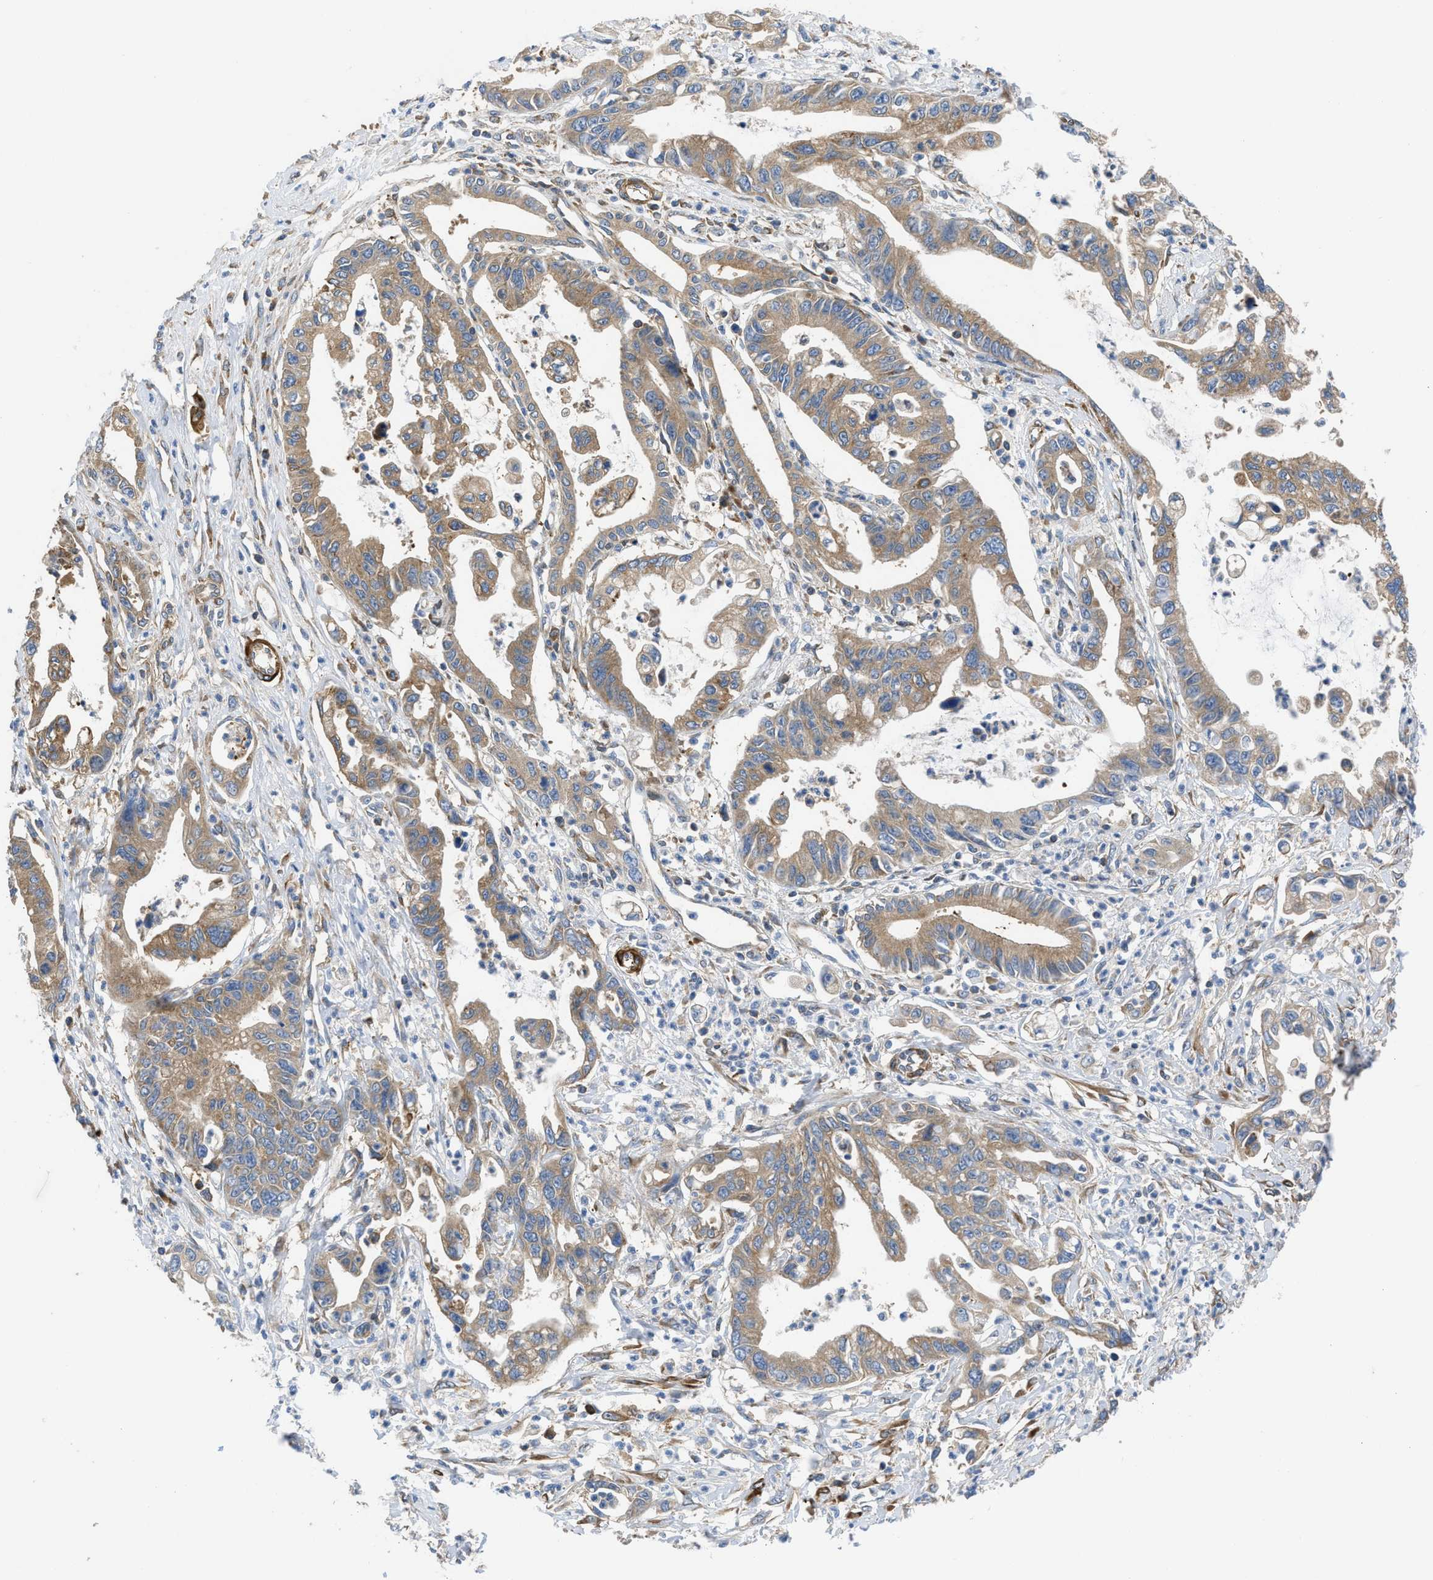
{"staining": {"intensity": "moderate", "quantity": ">75%", "location": "cytoplasmic/membranous"}, "tissue": "pancreatic cancer", "cell_type": "Tumor cells", "image_type": "cancer", "snomed": [{"axis": "morphology", "description": "Adenocarcinoma, NOS"}, {"axis": "topography", "description": "Pancreas"}], "caption": "Adenocarcinoma (pancreatic) stained with a brown dye displays moderate cytoplasmic/membranous positive staining in approximately >75% of tumor cells.", "gene": "CHKB", "patient": {"sex": "male", "age": 56}}